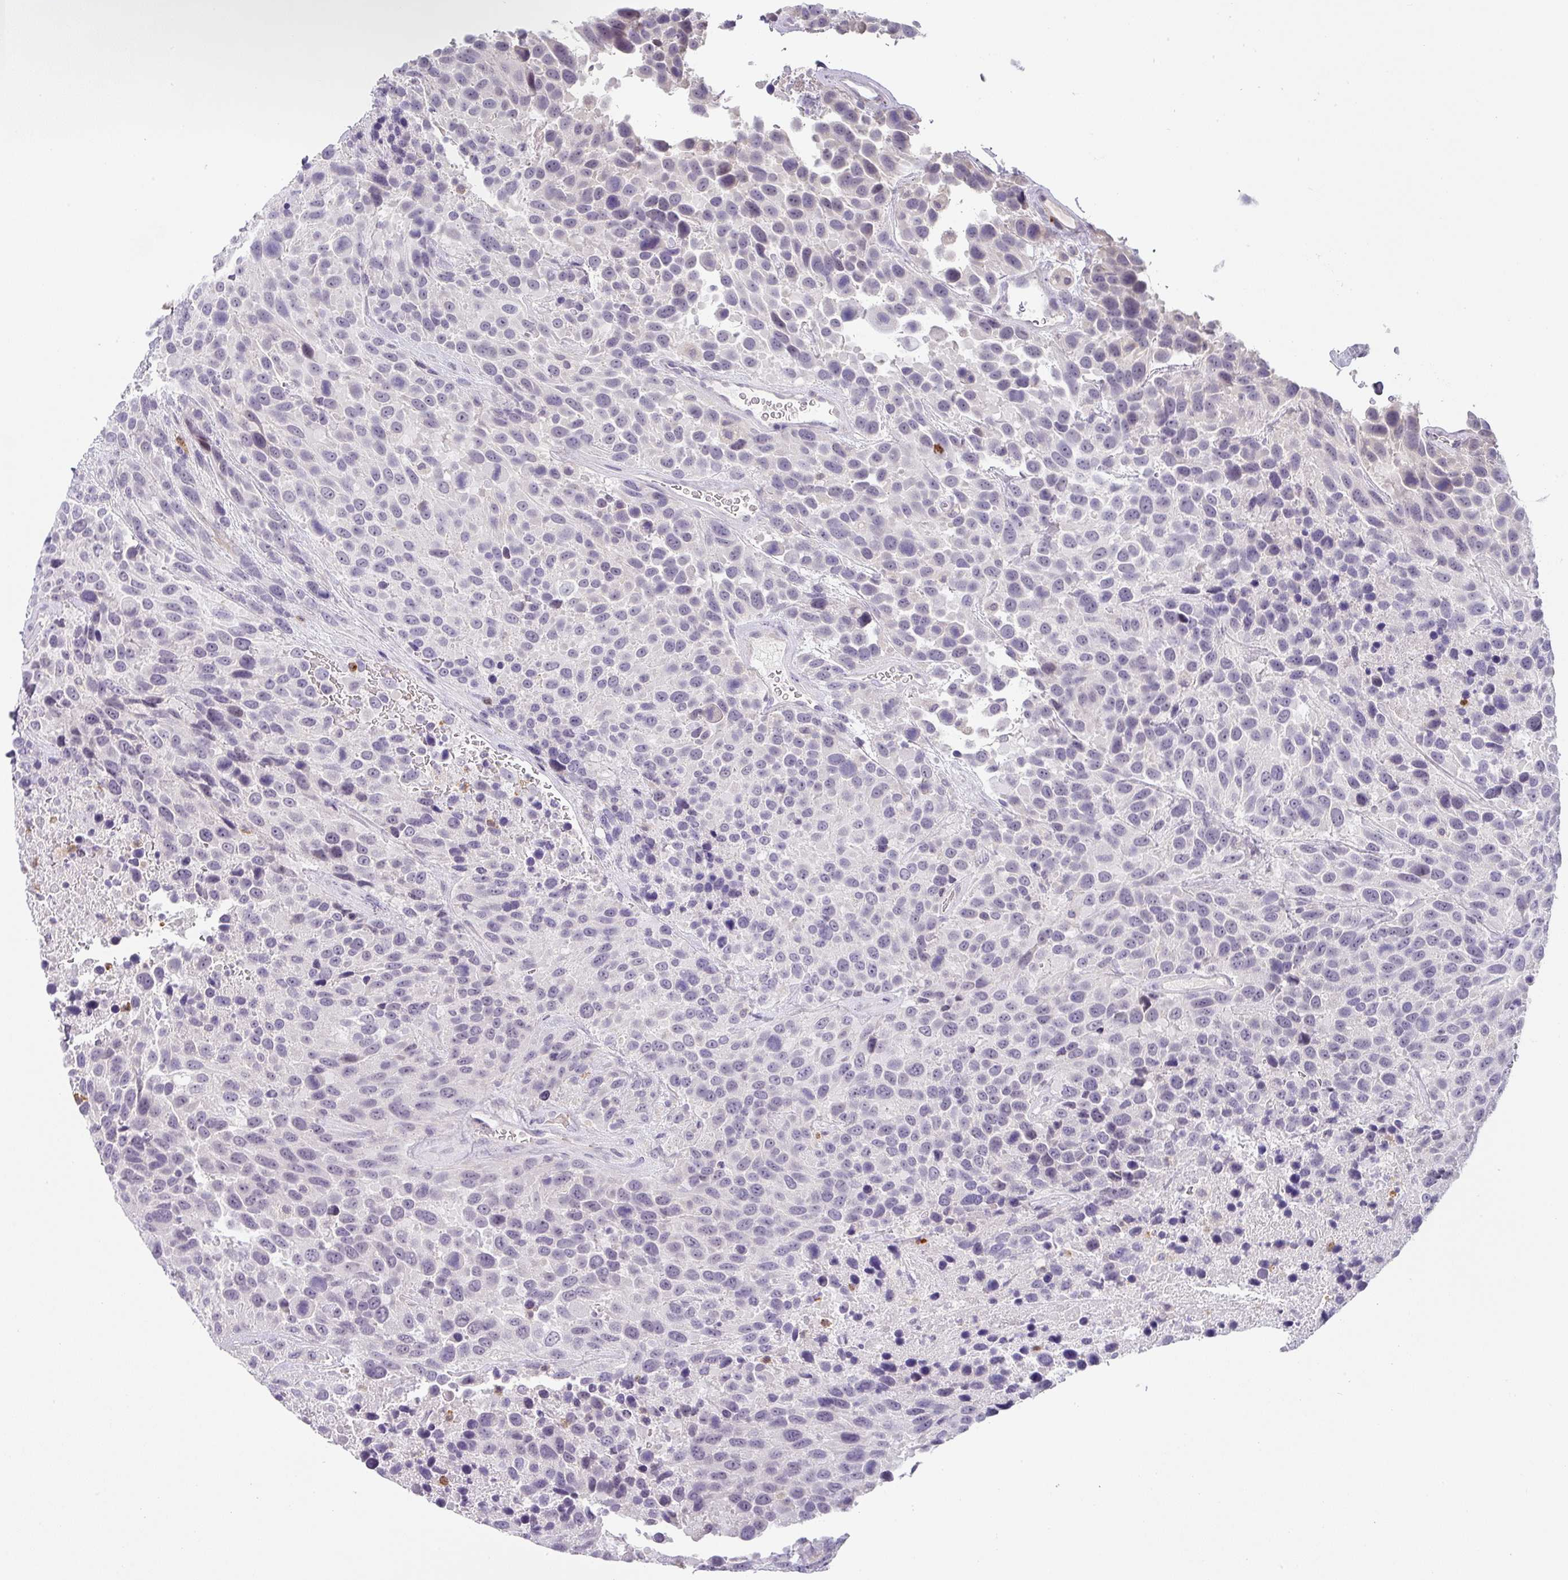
{"staining": {"intensity": "negative", "quantity": "none", "location": "none"}, "tissue": "urothelial cancer", "cell_type": "Tumor cells", "image_type": "cancer", "snomed": [{"axis": "morphology", "description": "Urothelial carcinoma, High grade"}, {"axis": "topography", "description": "Urinary bladder"}], "caption": "Immunohistochemical staining of human urothelial carcinoma (high-grade) exhibits no significant positivity in tumor cells.", "gene": "BTLA", "patient": {"sex": "female", "age": 70}}